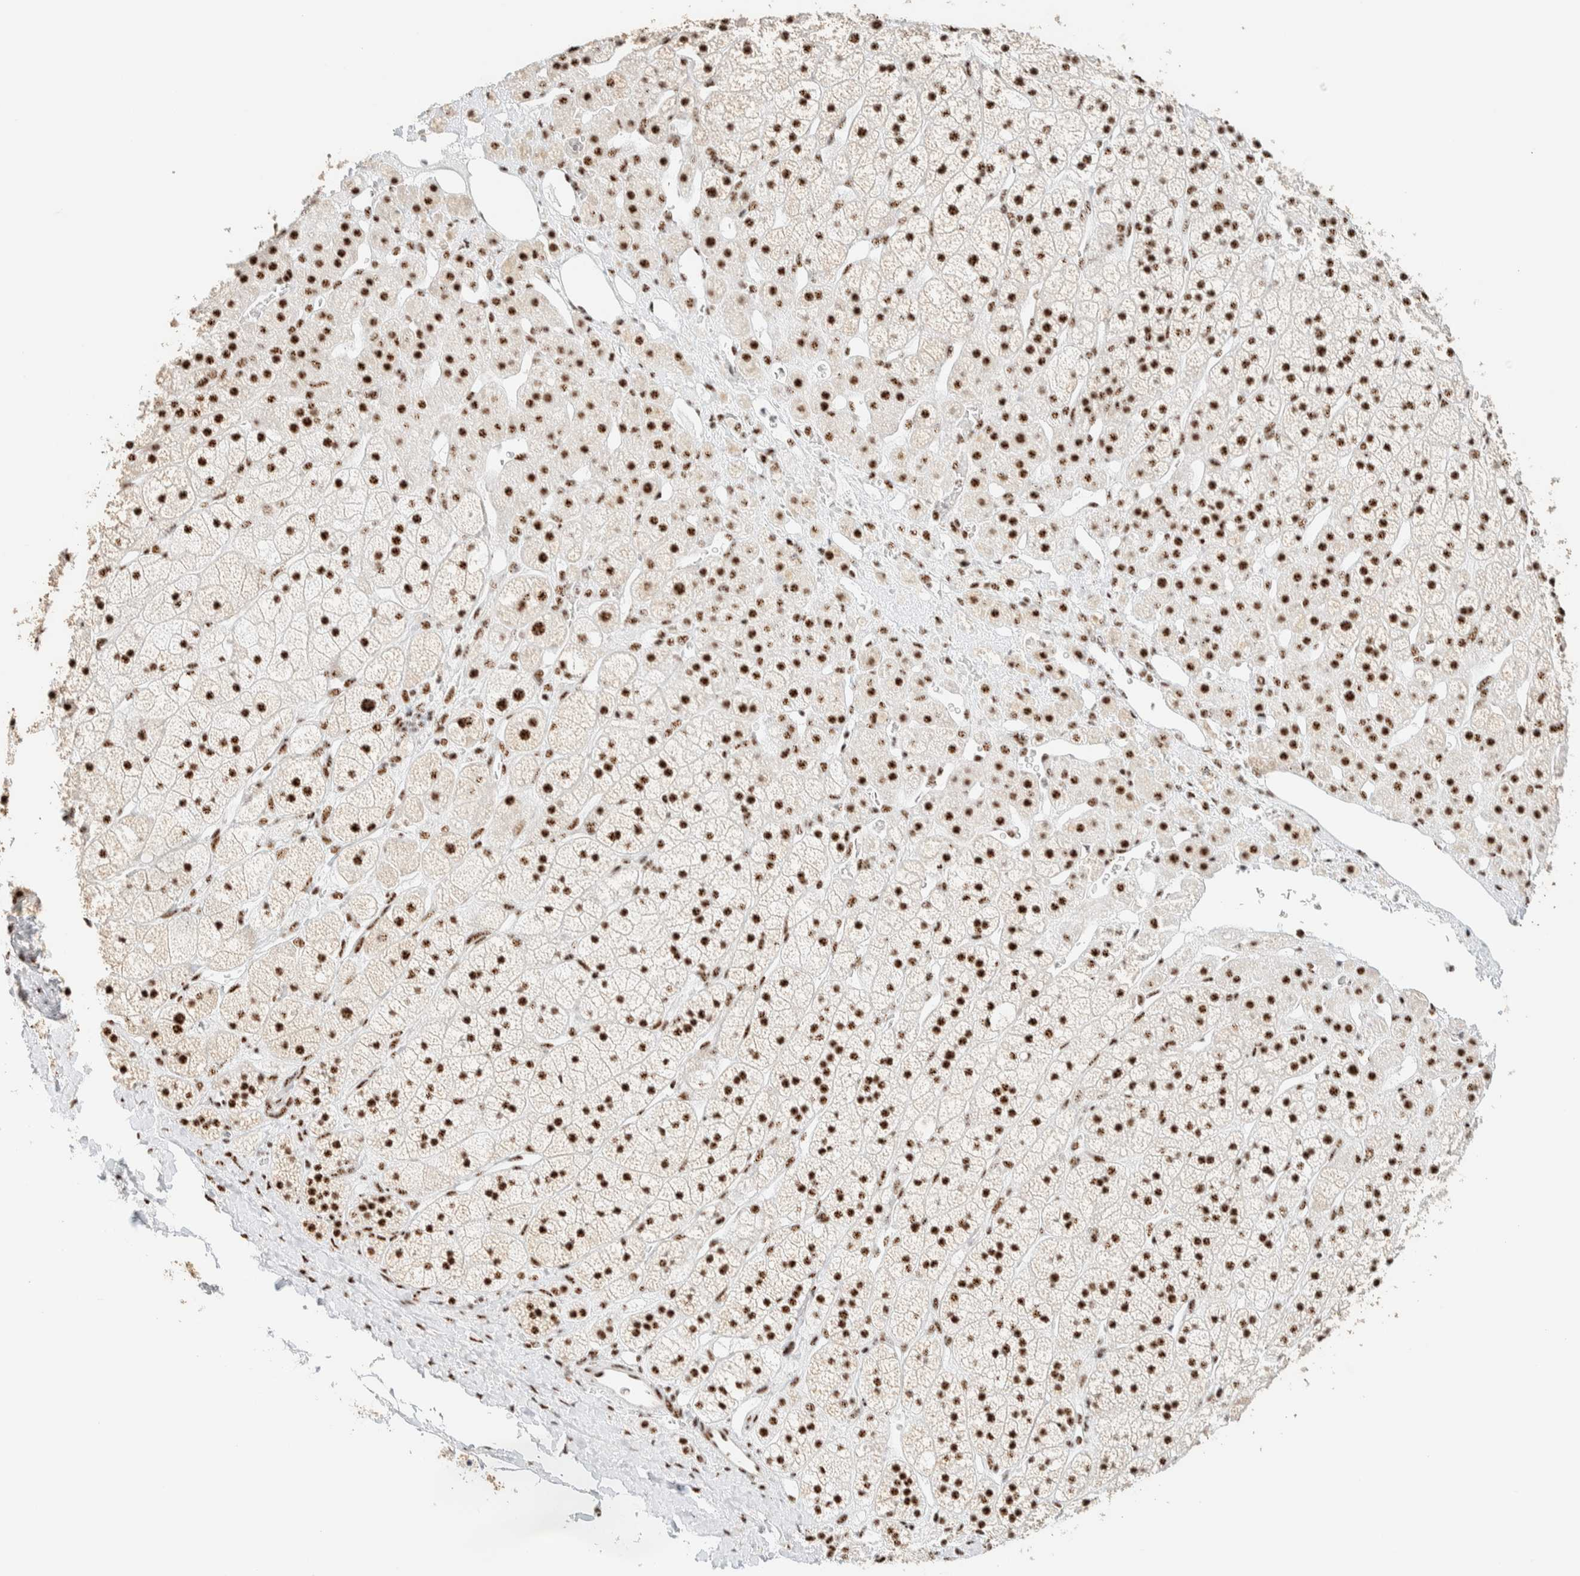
{"staining": {"intensity": "strong", "quantity": ">75%", "location": "nuclear"}, "tissue": "adrenal gland", "cell_type": "Glandular cells", "image_type": "normal", "snomed": [{"axis": "morphology", "description": "Normal tissue, NOS"}, {"axis": "topography", "description": "Adrenal gland"}], "caption": "High-magnification brightfield microscopy of benign adrenal gland stained with DAB (brown) and counterstained with hematoxylin (blue). glandular cells exhibit strong nuclear positivity is appreciated in approximately>75% of cells. (Brightfield microscopy of DAB IHC at high magnification).", "gene": "SON", "patient": {"sex": "male", "age": 56}}